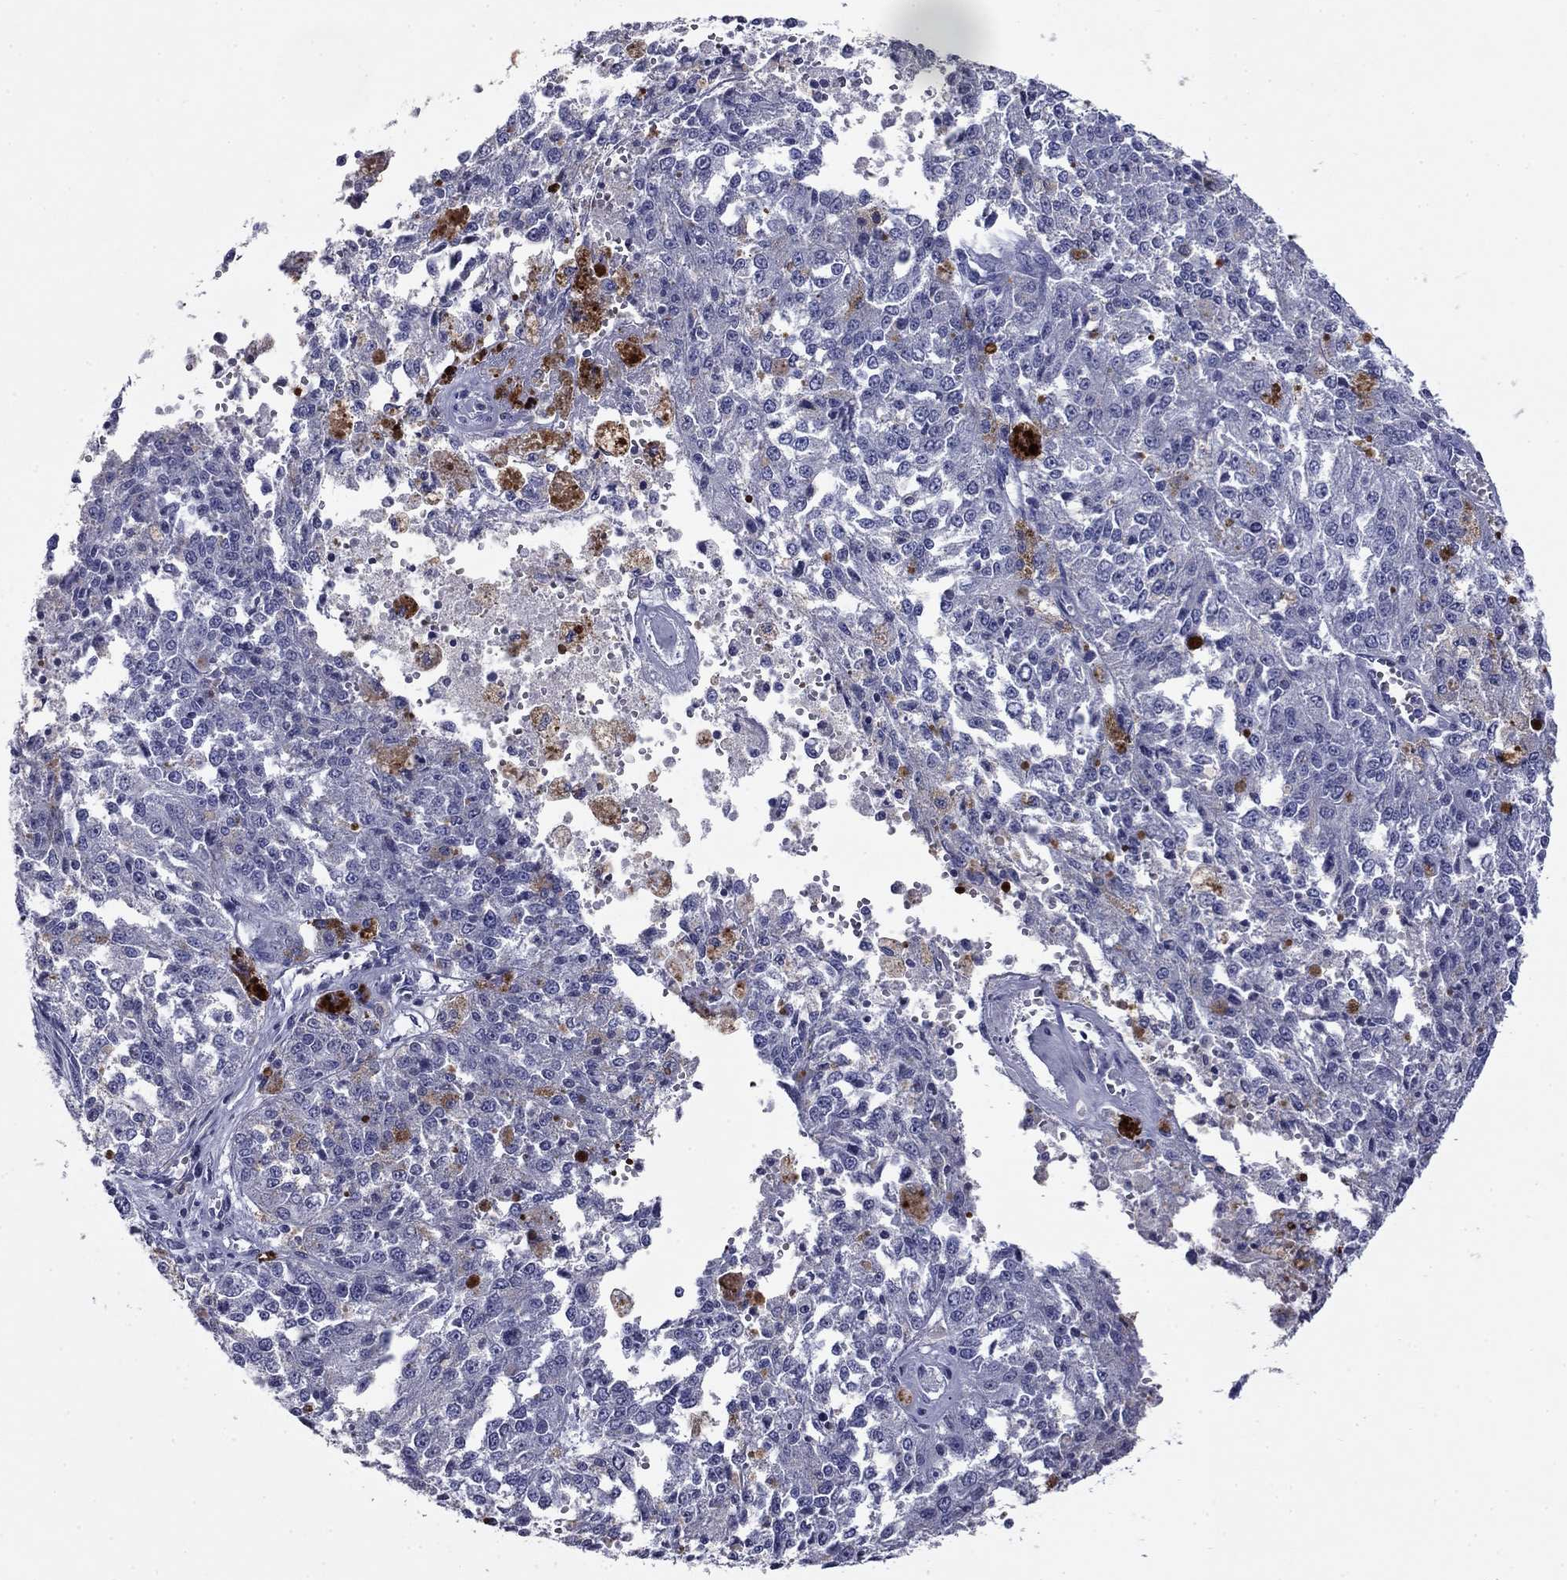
{"staining": {"intensity": "negative", "quantity": "none", "location": "none"}, "tissue": "melanoma", "cell_type": "Tumor cells", "image_type": "cancer", "snomed": [{"axis": "morphology", "description": "Malignant melanoma, Metastatic site"}, {"axis": "topography", "description": "Lymph node"}], "caption": "Tumor cells are negative for brown protein staining in malignant melanoma (metastatic site).", "gene": "CFAP119", "patient": {"sex": "female", "age": 64}}